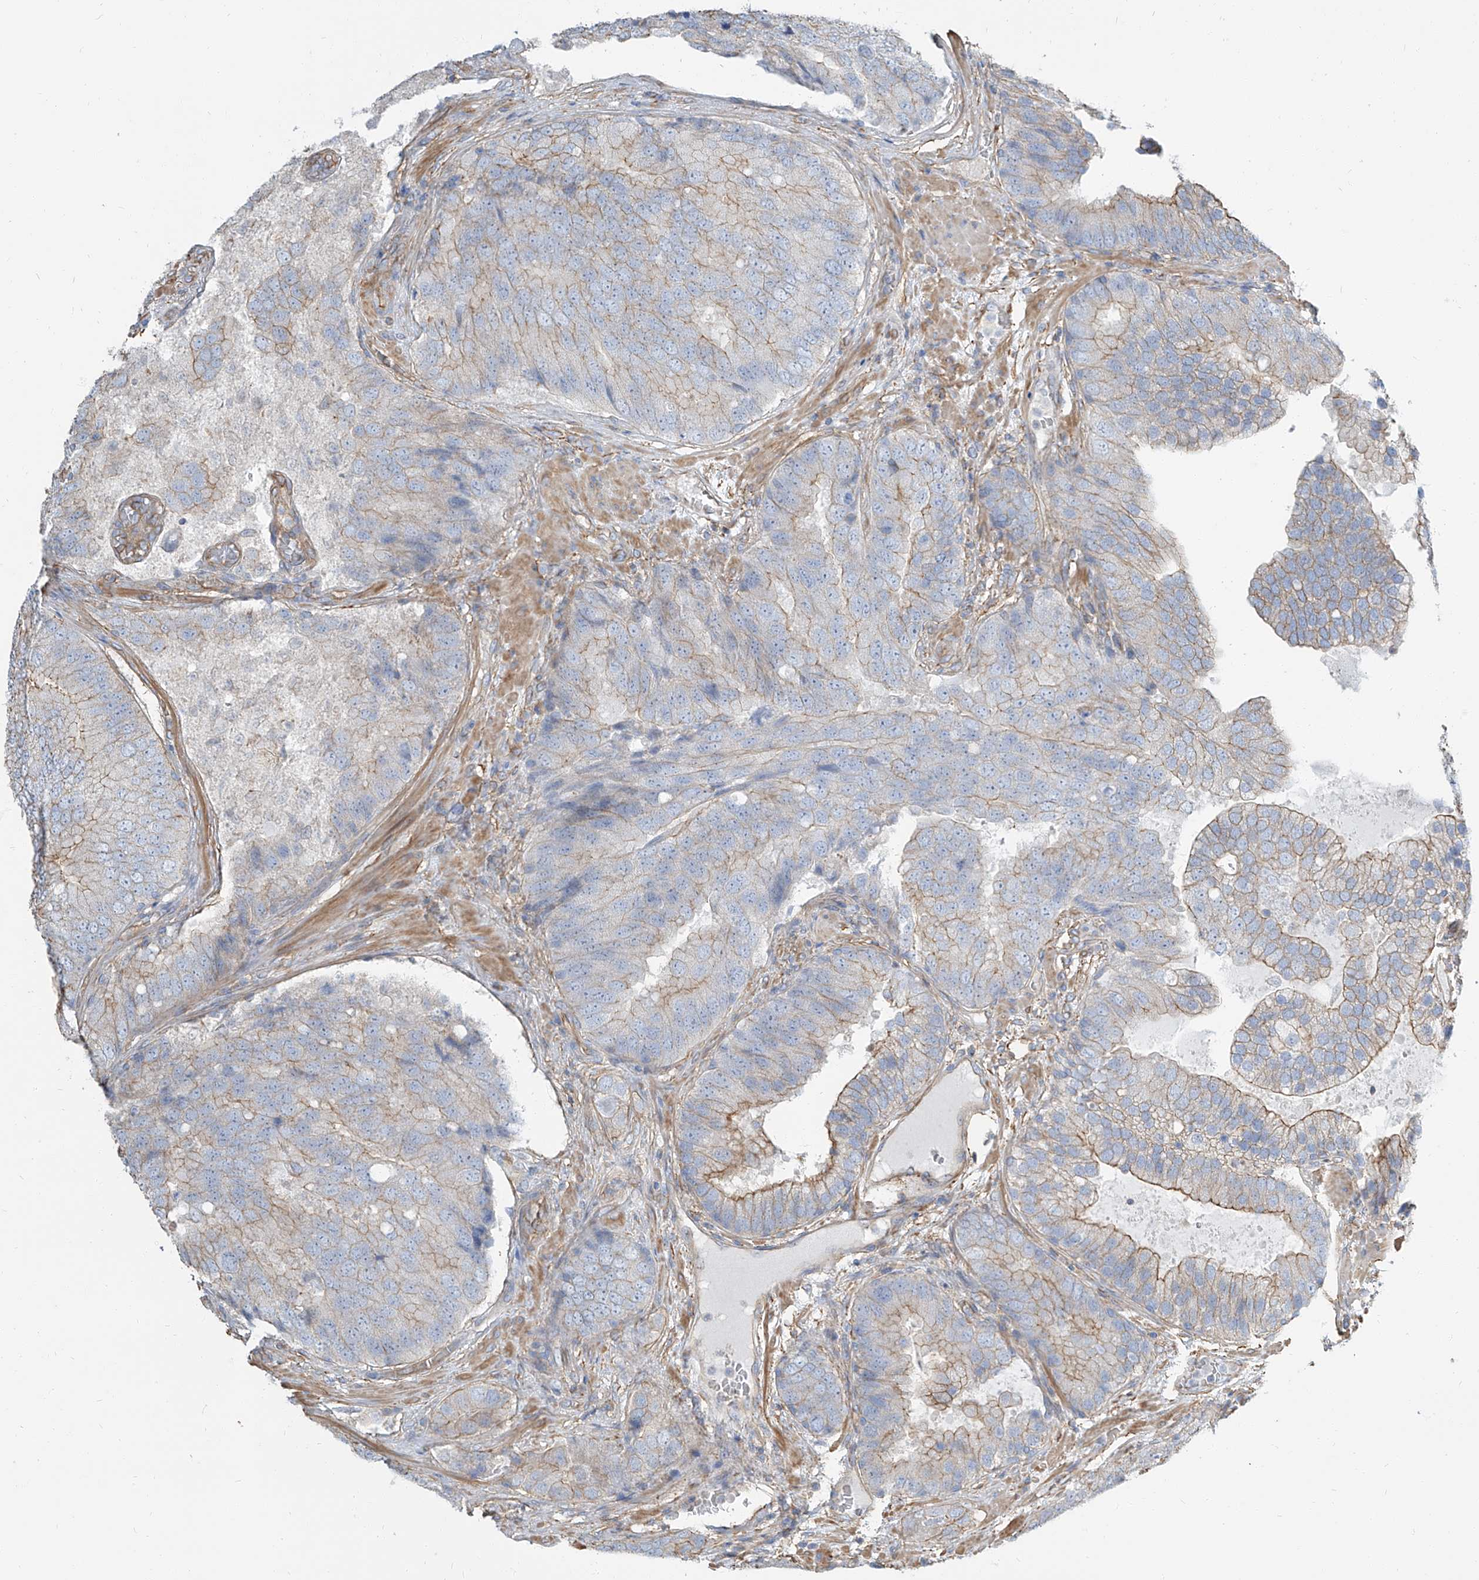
{"staining": {"intensity": "moderate", "quantity": "<25%", "location": "cytoplasmic/membranous"}, "tissue": "prostate cancer", "cell_type": "Tumor cells", "image_type": "cancer", "snomed": [{"axis": "morphology", "description": "Adenocarcinoma, High grade"}, {"axis": "topography", "description": "Prostate"}], "caption": "Adenocarcinoma (high-grade) (prostate) was stained to show a protein in brown. There is low levels of moderate cytoplasmic/membranous expression in approximately <25% of tumor cells.", "gene": "TXLNB", "patient": {"sex": "male", "age": 70}}